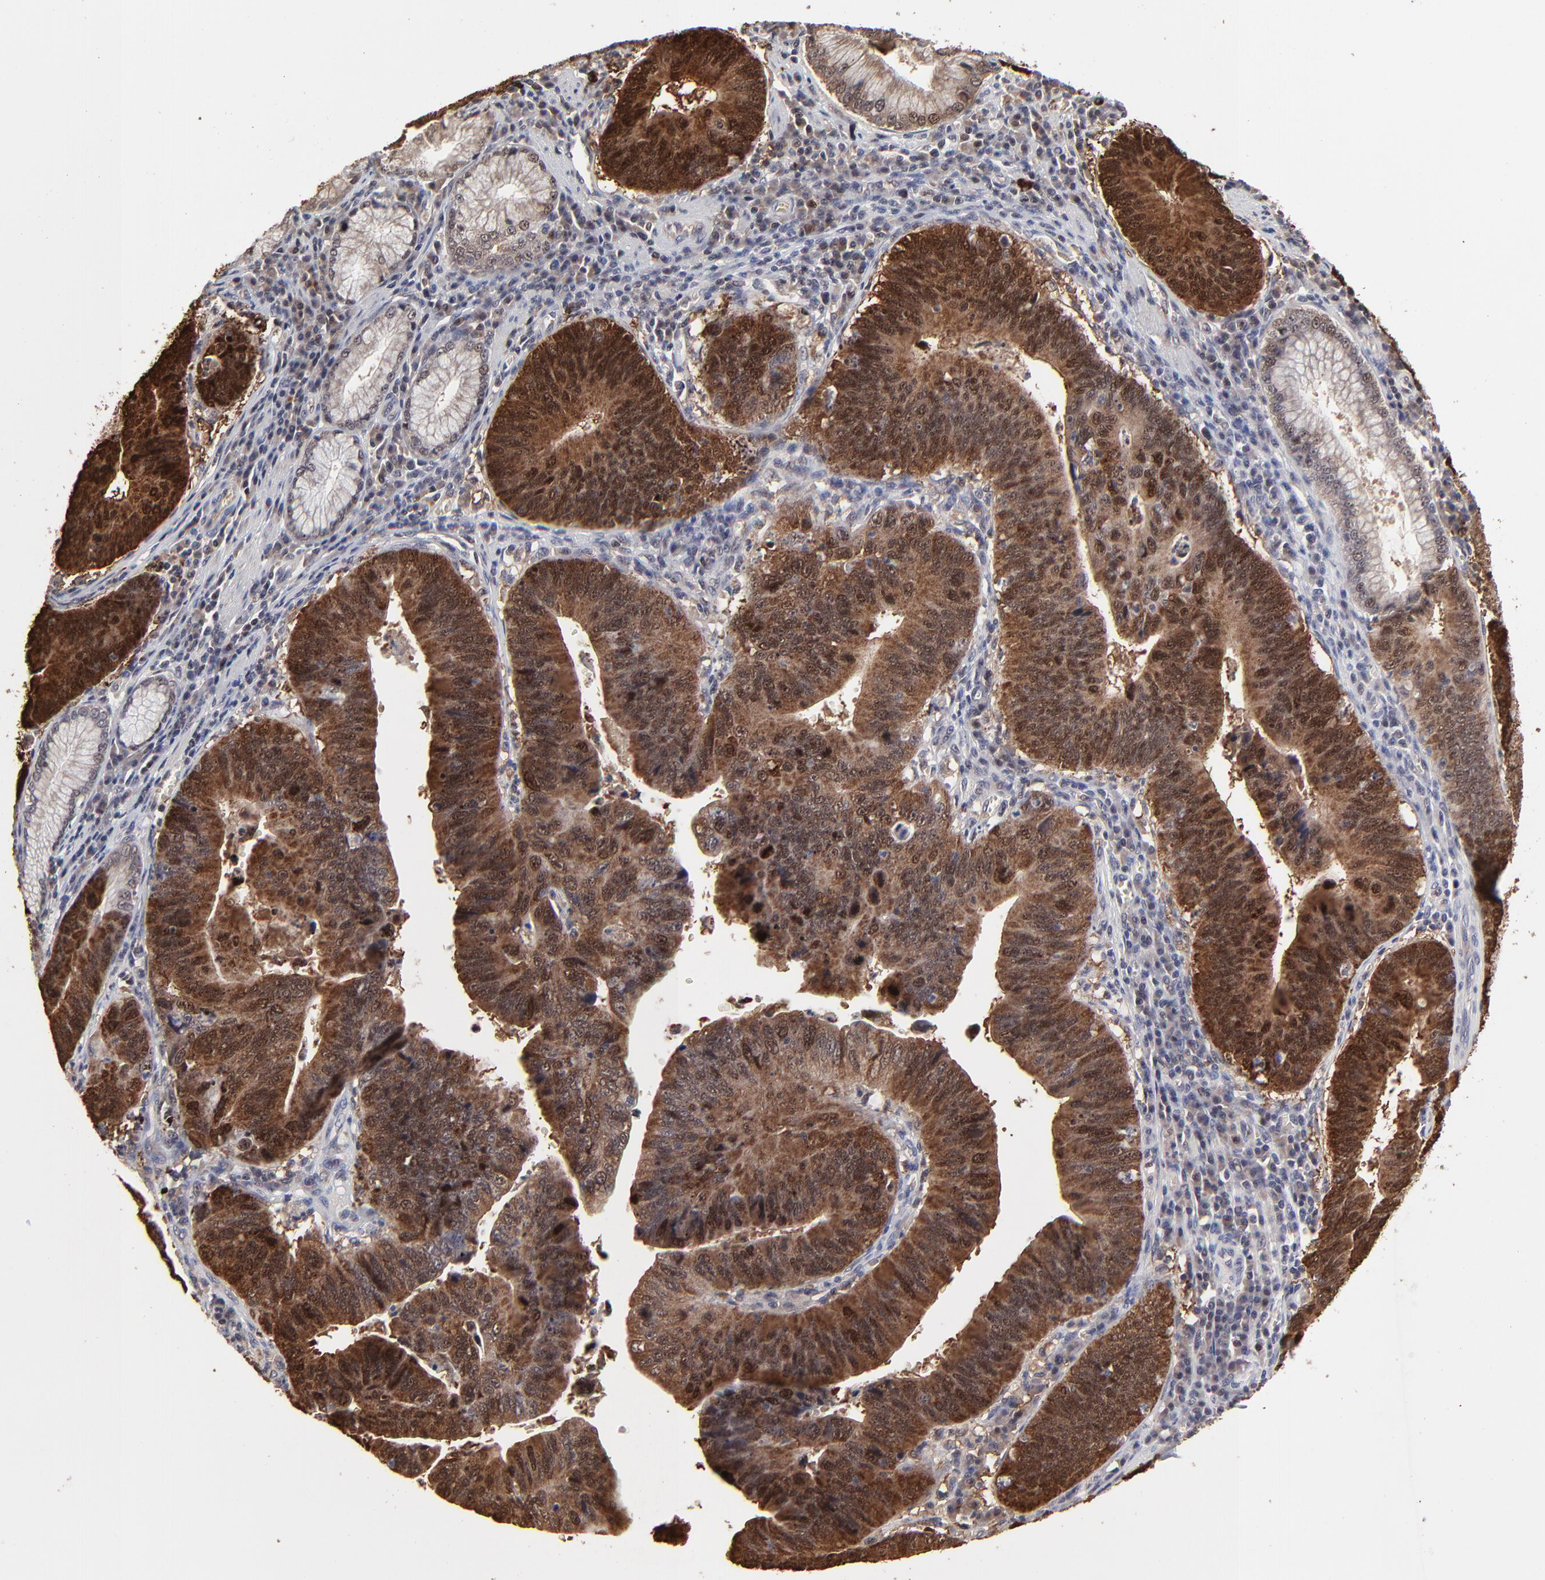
{"staining": {"intensity": "strong", "quantity": ">75%", "location": "cytoplasmic/membranous,nuclear"}, "tissue": "stomach cancer", "cell_type": "Tumor cells", "image_type": "cancer", "snomed": [{"axis": "morphology", "description": "Adenocarcinoma, NOS"}, {"axis": "topography", "description": "Stomach"}], "caption": "The immunohistochemical stain labels strong cytoplasmic/membranous and nuclear positivity in tumor cells of stomach adenocarcinoma tissue.", "gene": "FRMD8", "patient": {"sex": "male", "age": 59}}